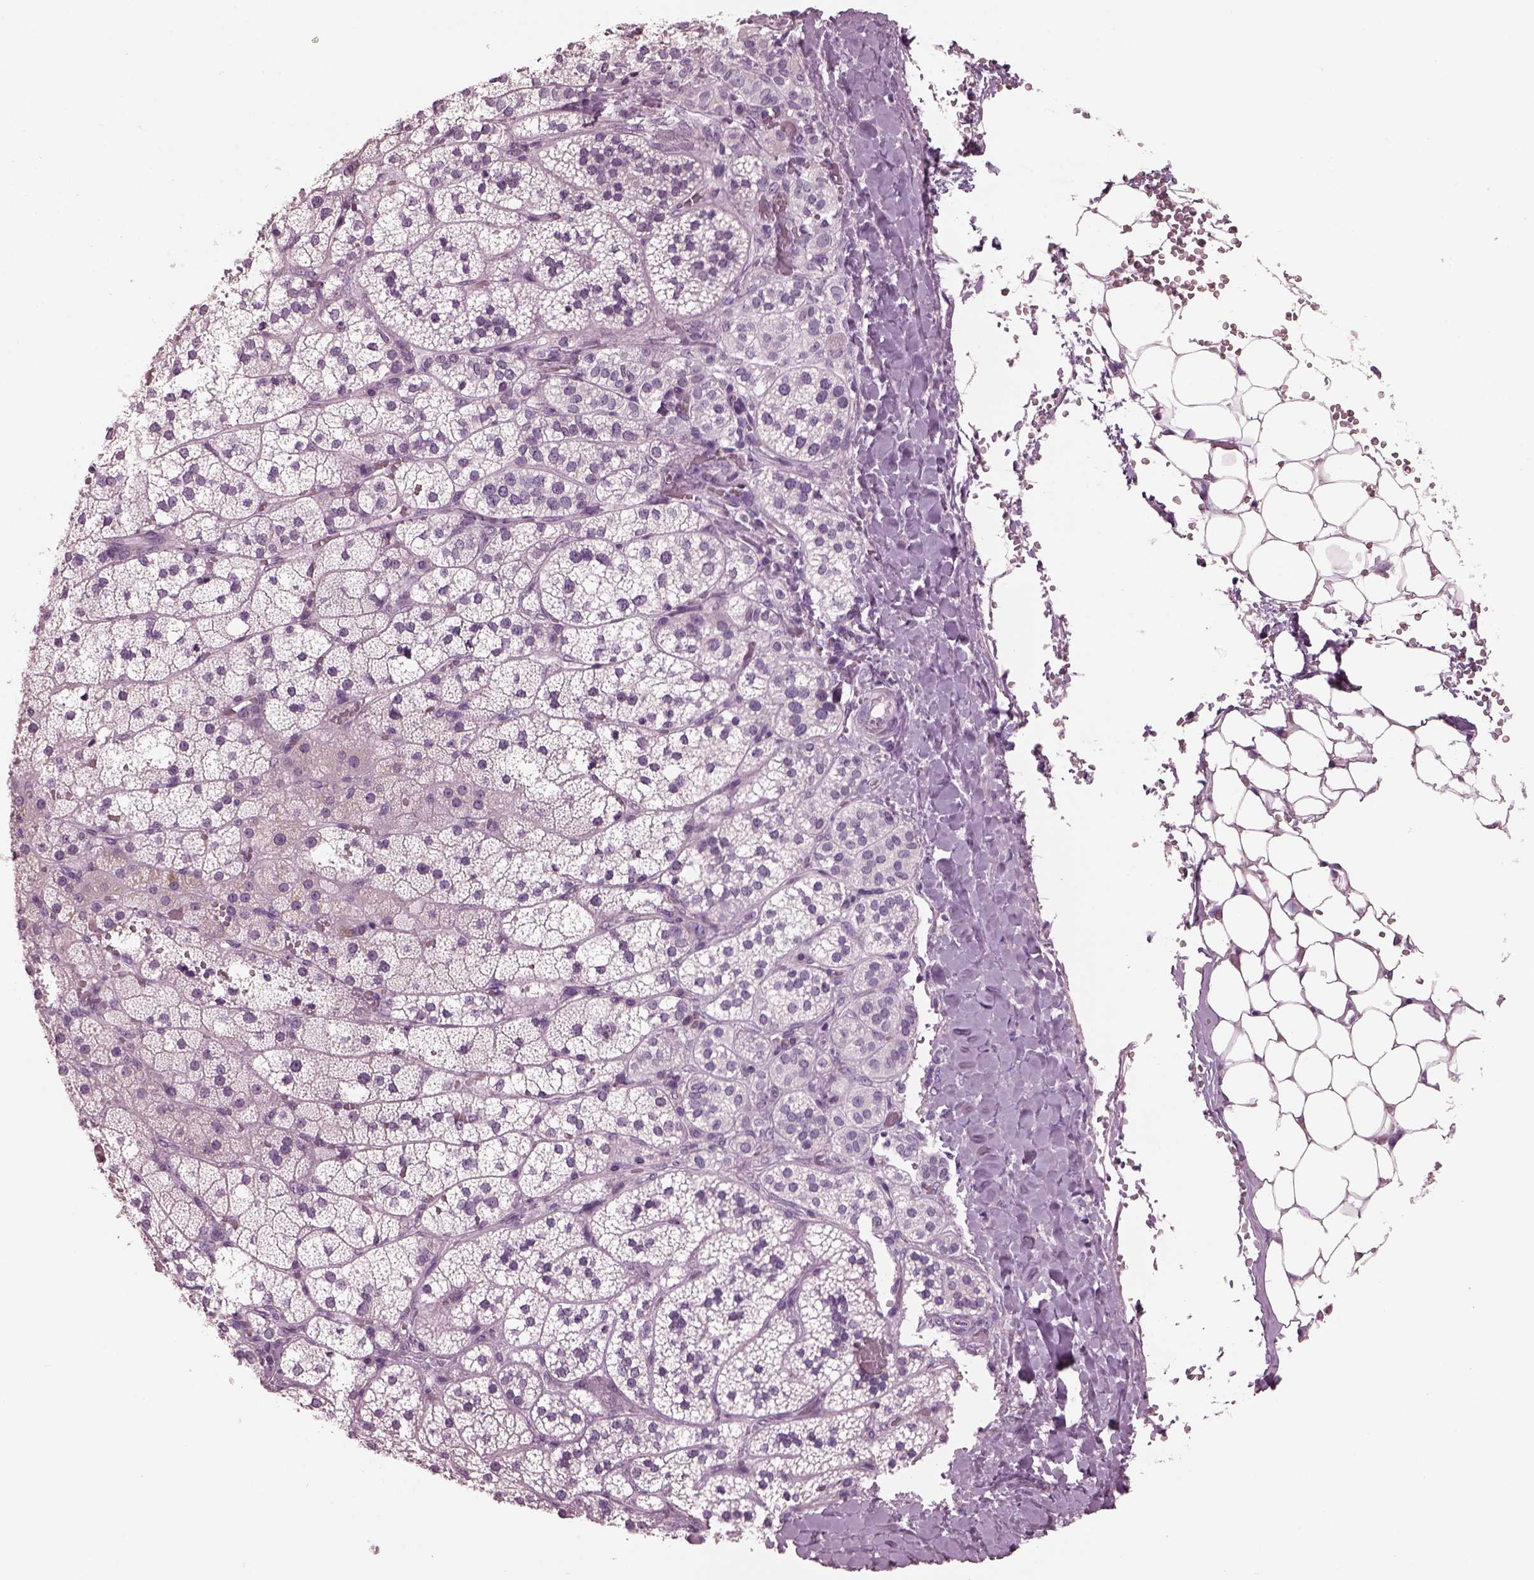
{"staining": {"intensity": "negative", "quantity": "none", "location": "none"}, "tissue": "adrenal gland", "cell_type": "Glandular cells", "image_type": "normal", "snomed": [{"axis": "morphology", "description": "Normal tissue, NOS"}, {"axis": "topography", "description": "Adrenal gland"}], "caption": "This is an IHC photomicrograph of normal adrenal gland. There is no staining in glandular cells.", "gene": "PACRG", "patient": {"sex": "male", "age": 53}}